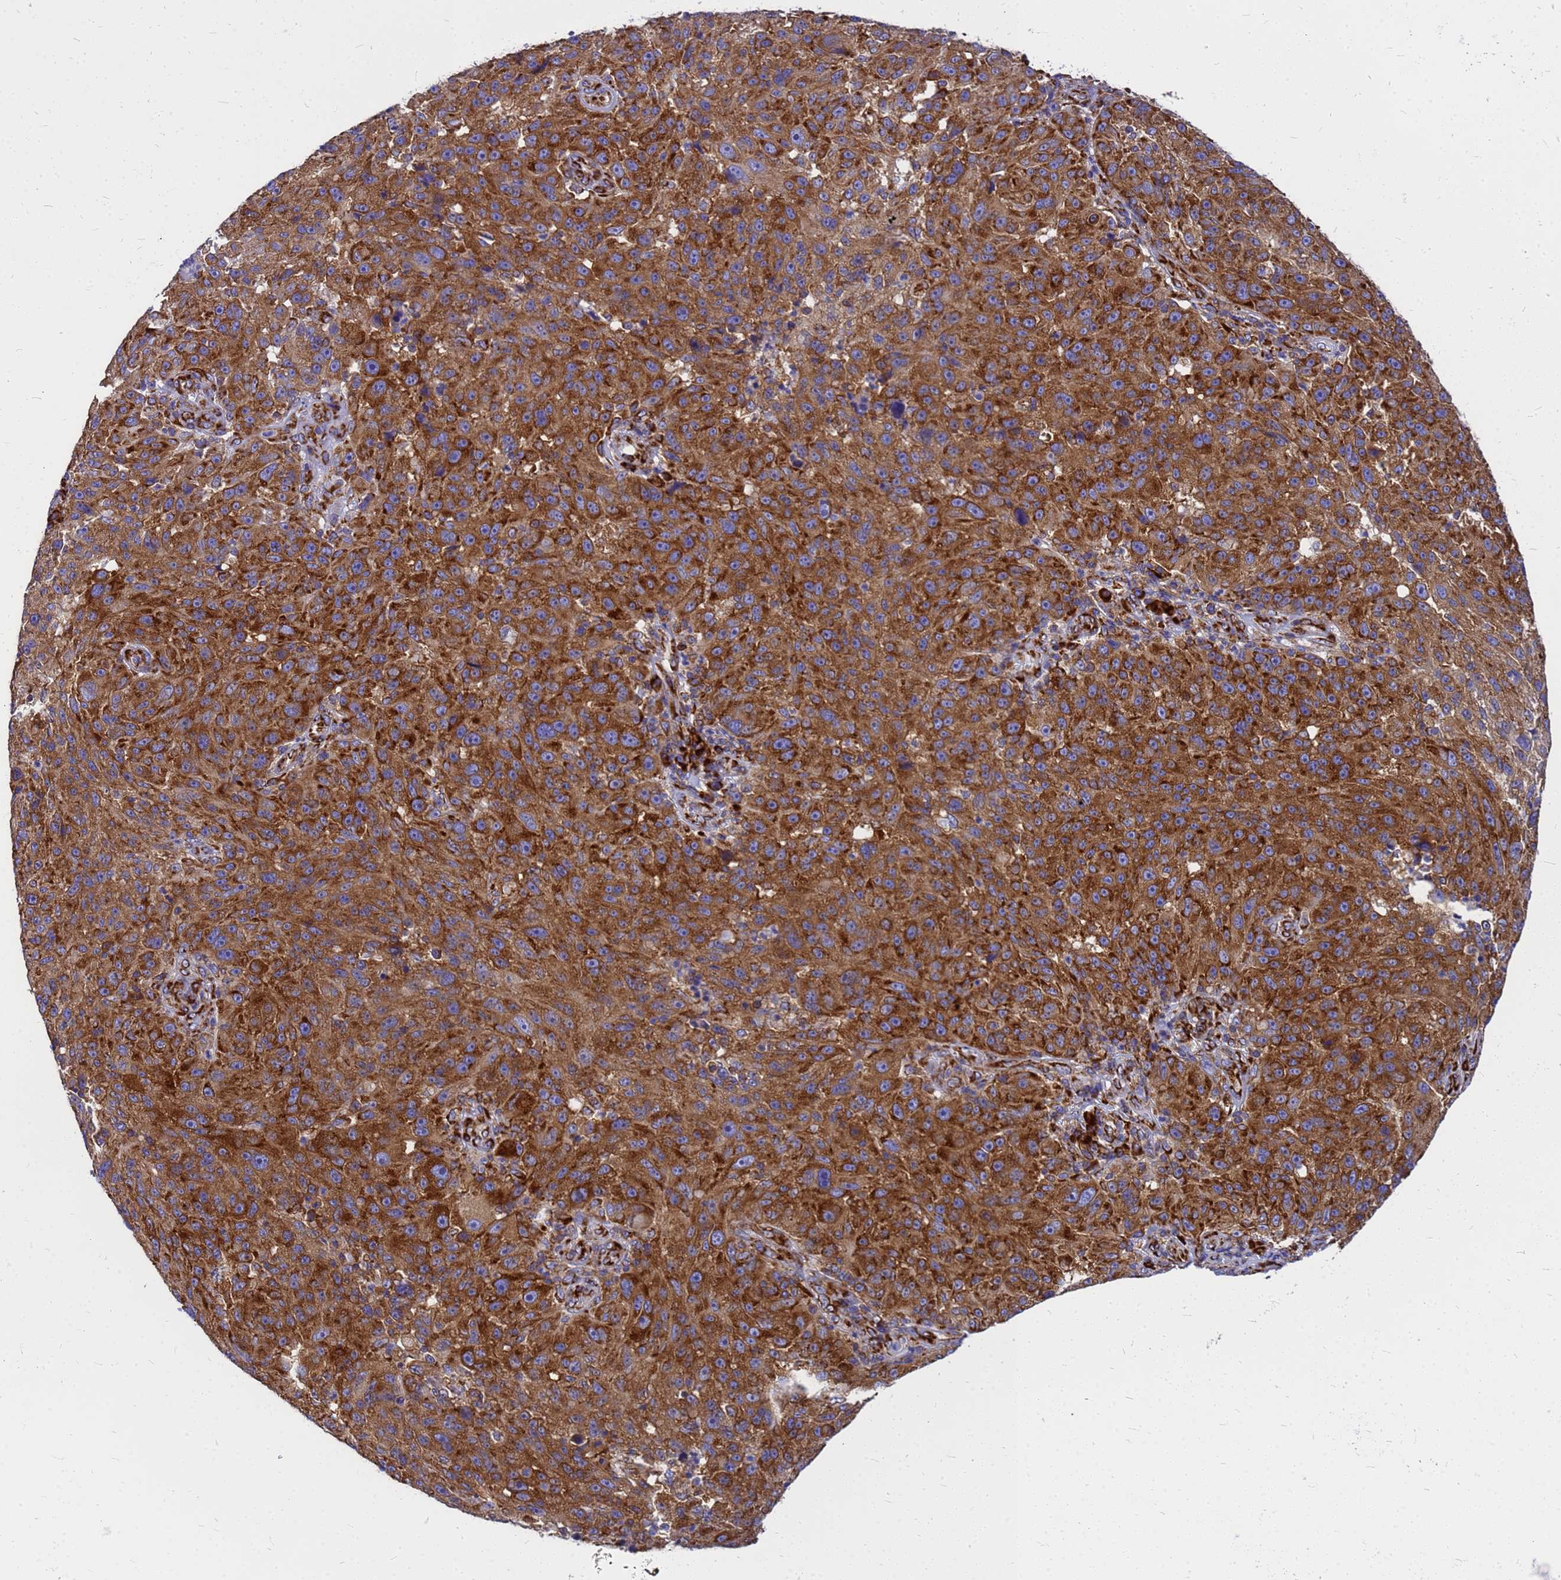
{"staining": {"intensity": "strong", "quantity": ">75%", "location": "cytoplasmic/membranous"}, "tissue": "melanoma", "cell_type": "Tumor cells", "image_type": "cancer", "snomed": [{"axis": "morphology", "description": "Malignant melanoma, NOS"}, {"axis": "topography", "description": "Skin"}], "caption": "About >75% of tumor cells in melanoma exhibit strong cytoplasmic/membranous protein expression as visualized by brown immunohistochemical staining.", "gene": "EEF1D", "patient": {"sex": "male", "age": 53}}